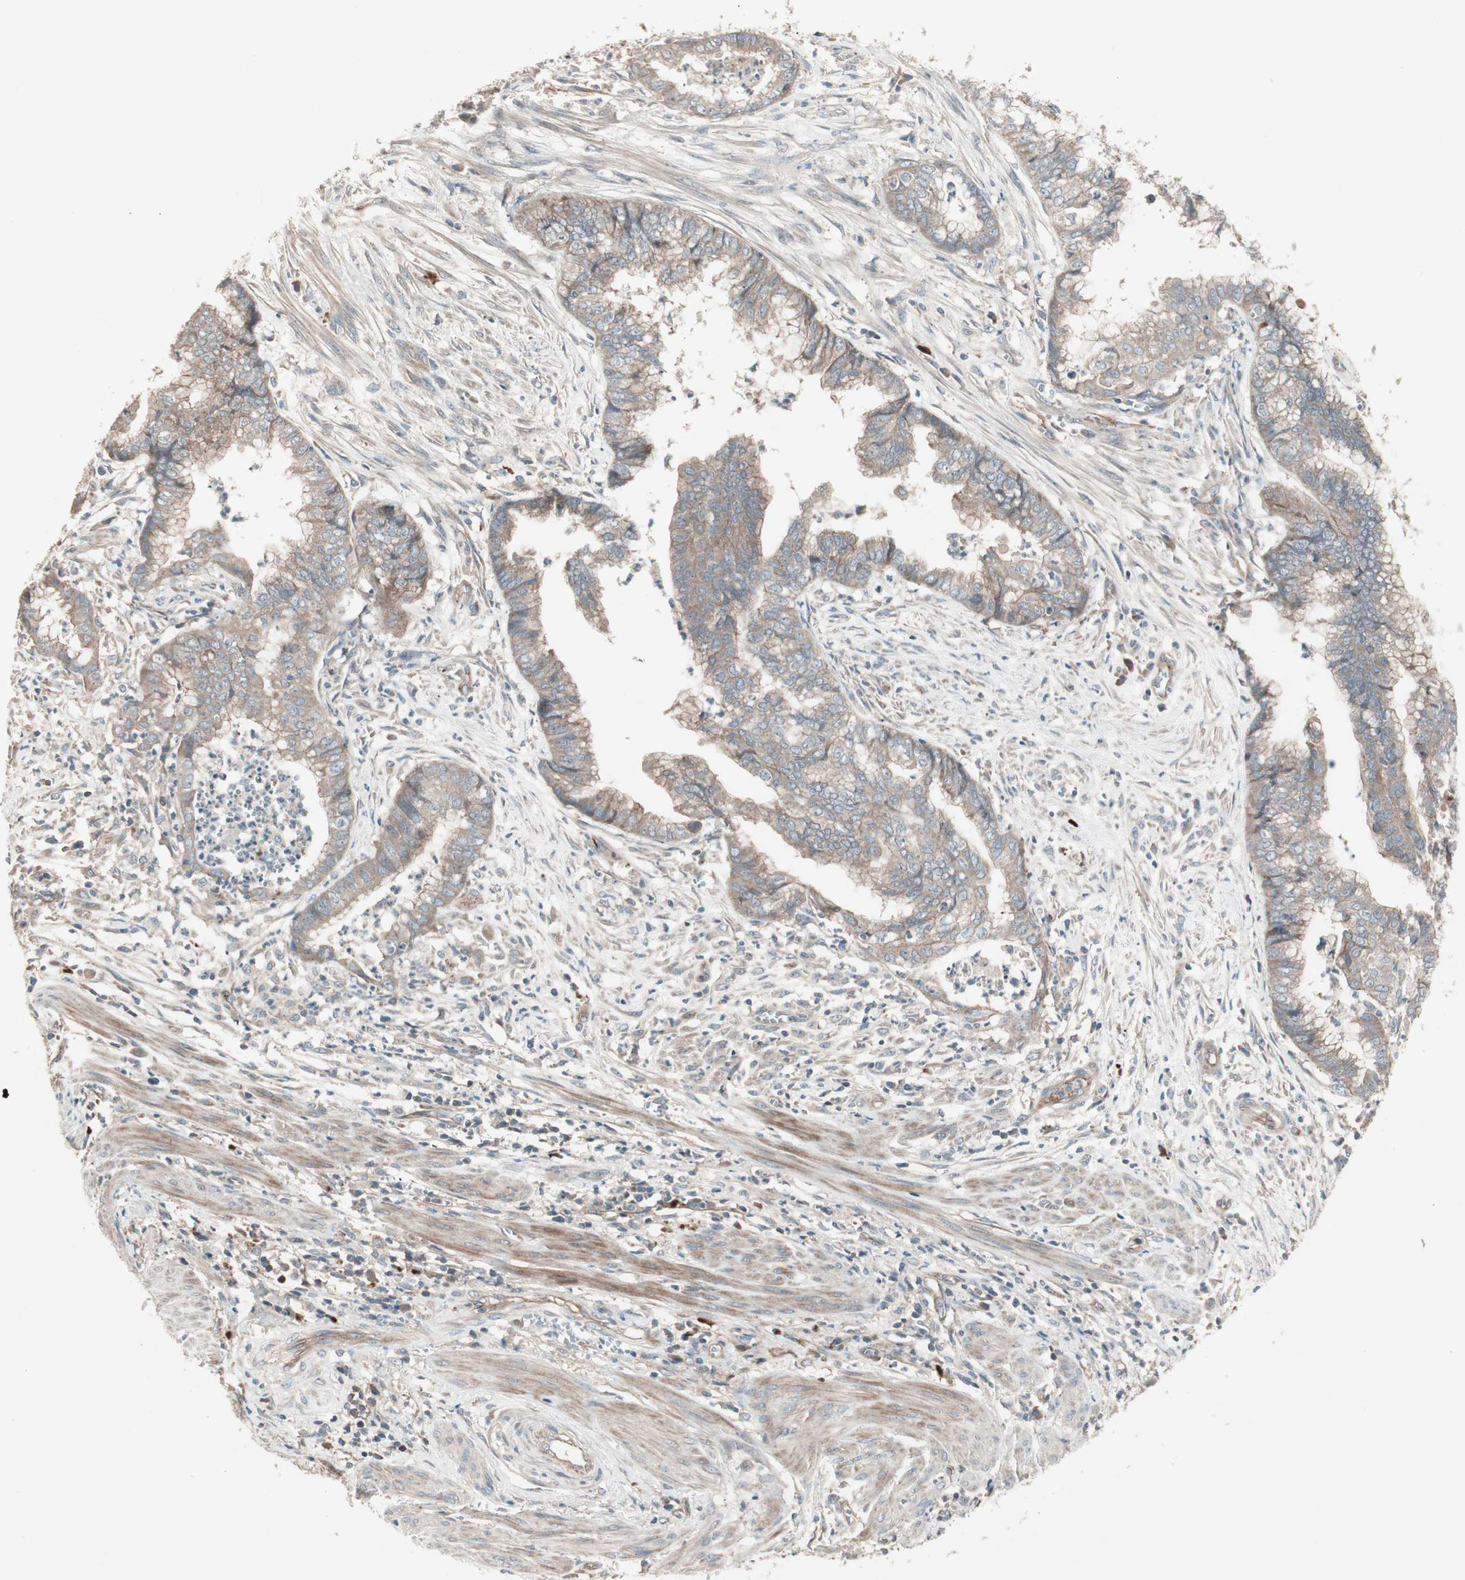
{"staining": {"intensity": "moderate", "quantity": ">75%", "location": "cytoplasmic/membranous"}, "tissue": "endometrial cancer", "cell_type": "Tumor cells", "image_type": "cancer", "snomed": [{"axis": "morphology", "description": "Necrosis, NOS"}, {"axis": "morphology", "description": "Adenocarcinoma, NOS"}, {"axis": "topography", "description": "Endometrium"}], "caption": "Protein staining of endometrial cancer tissue exhibits moderate cytoplasmic/membranous staining in approximately >75% of tumor cells.", "gene": "TFPI", "patient": {"sex": "female", "age": 79}}